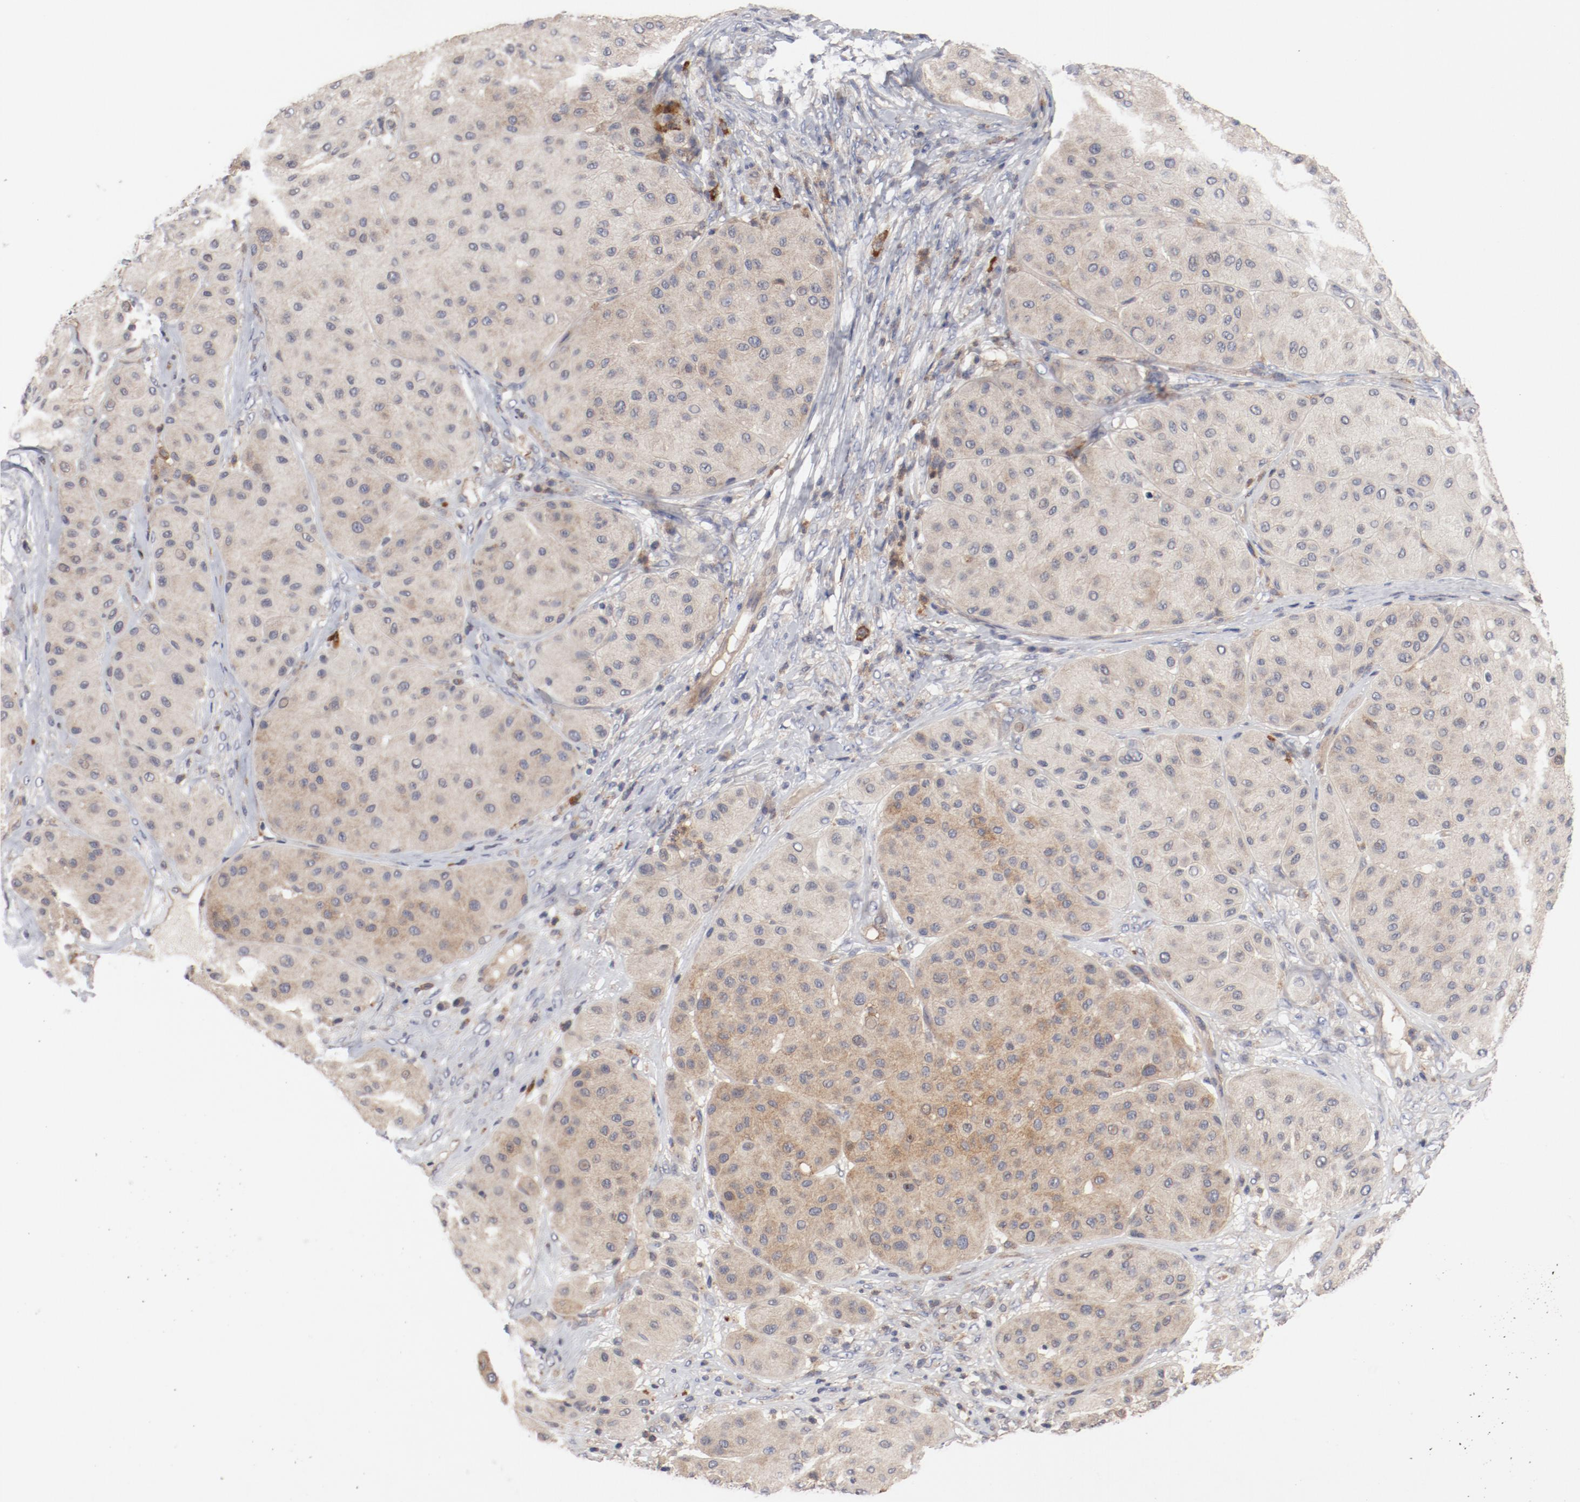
{"staining": {"intensity": "weak", "quantity": "25%-75%", "location": "cytoplasmic/membranous"}, "tissue": "melanoma", "cell_type": "Tumor cells", "image_type": "cancer", "snomed": [{"axis": "morphology", "description": "Normal tissue, NOS"}, {"axis": "morphology", "description": "Malignant melanoma, Metastatic site"}, {"axis": "topography", "description": "Skin"}], "caption": "Immunohistochemical staining of malignant melanoma (metastatic site) exhibits low levels of weak cytoplasmic/membranous positivity in about 25%-75% of tumor cells. The staining was performed using DAB (3,3'-diaminobenzidine), with brown indicating positive protein expression. Nuclei are stained blue with hematoxylin.", "gene": "CBL", "patient": {"sex": "male", "age": 41}}